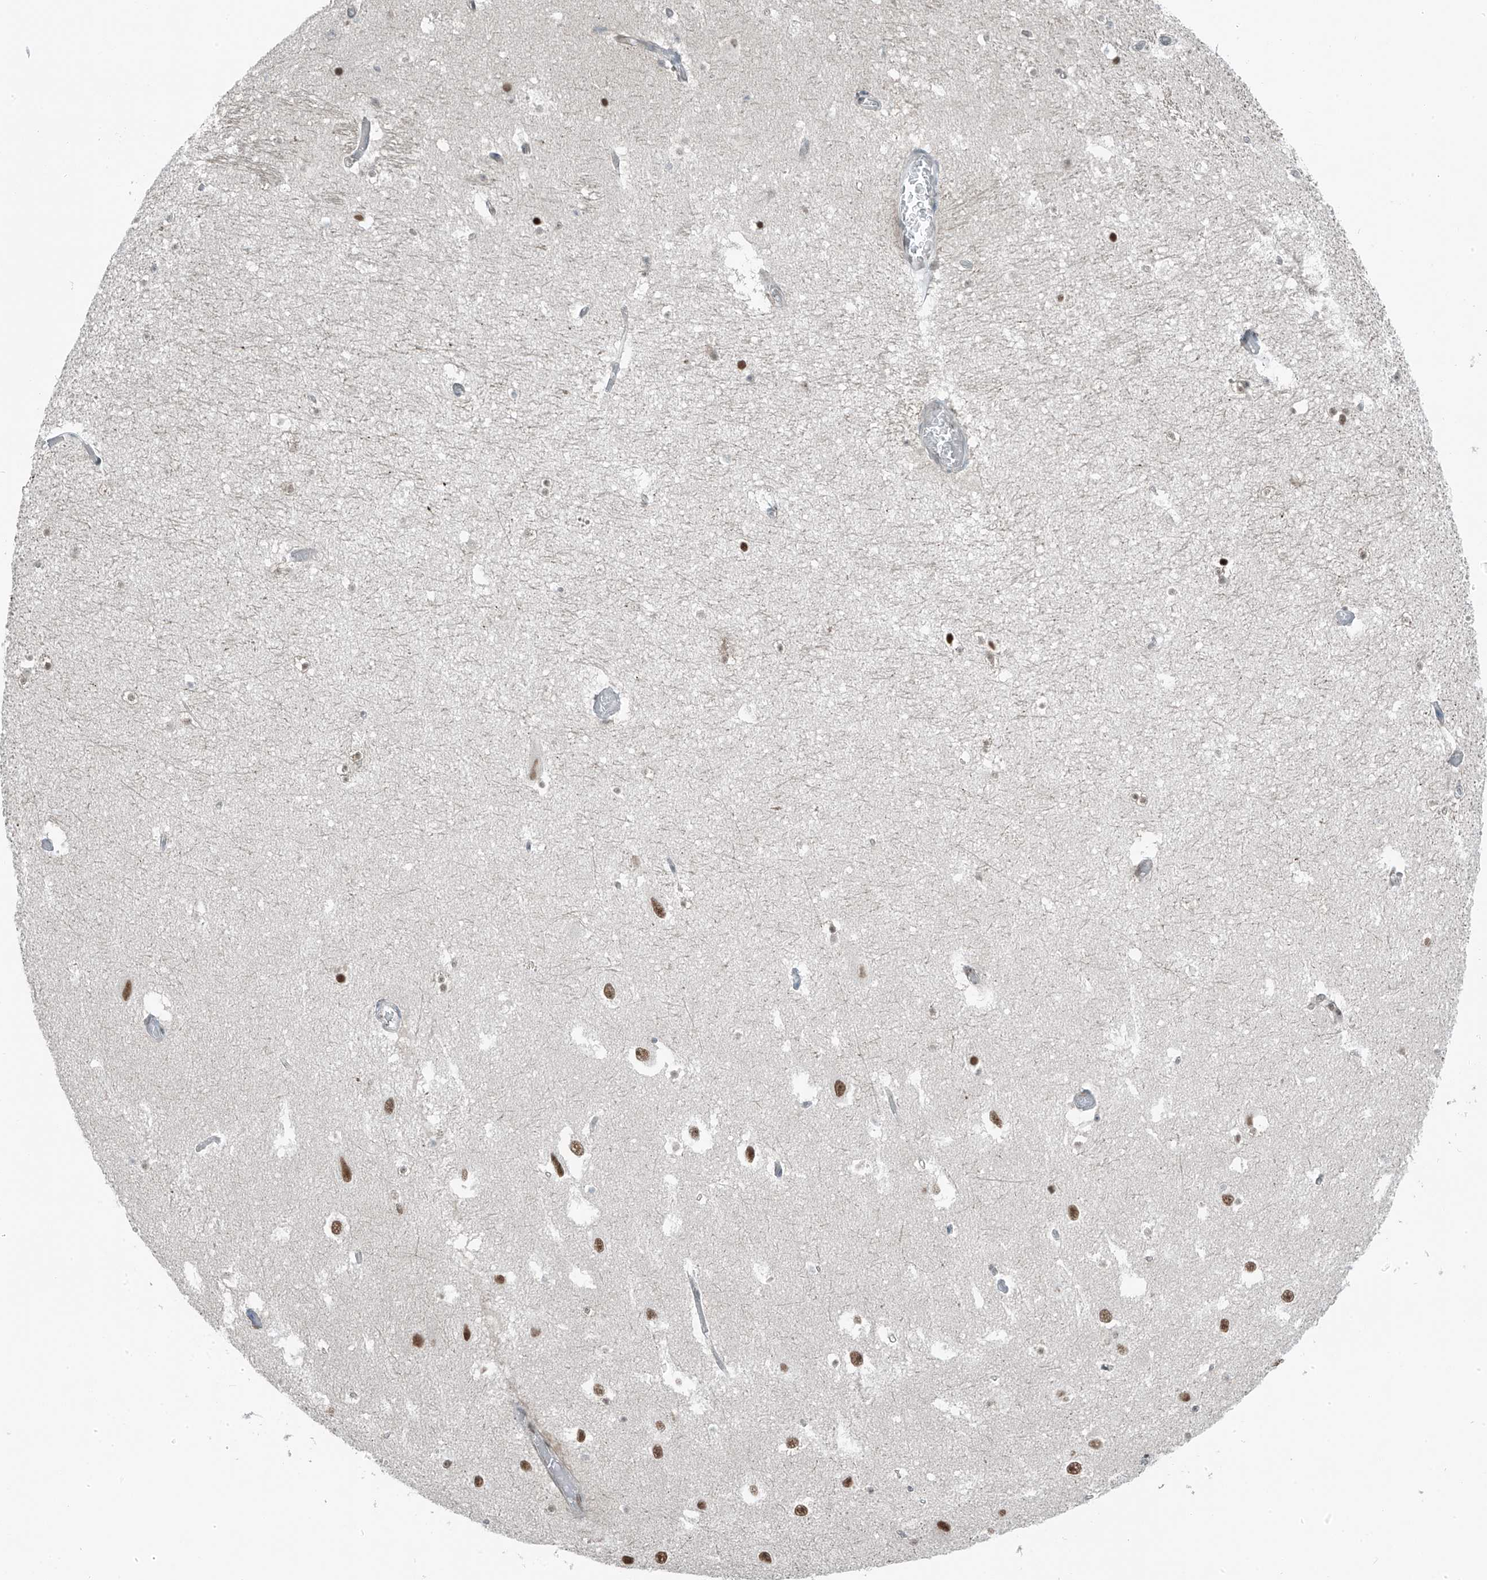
{"staining": {"intensity": "weak", "quantity": "25%-75%", "location": "nuclear"}, "tissue": "hippocampus", "cell_type": "Glial cells", "image_type": "normal", "snomed": [{"axis": "morphology", "description": "Normal tissue, NOS"}, {"axis": "topography", "description": "Hippocampus"}], "caption": "Protein staining displays weak nuclear expression in about 25%-75% of glial cells in benign hippocampus.", "gene": "WRNIP1", "patient": {"sex": "female", "age": 52}}